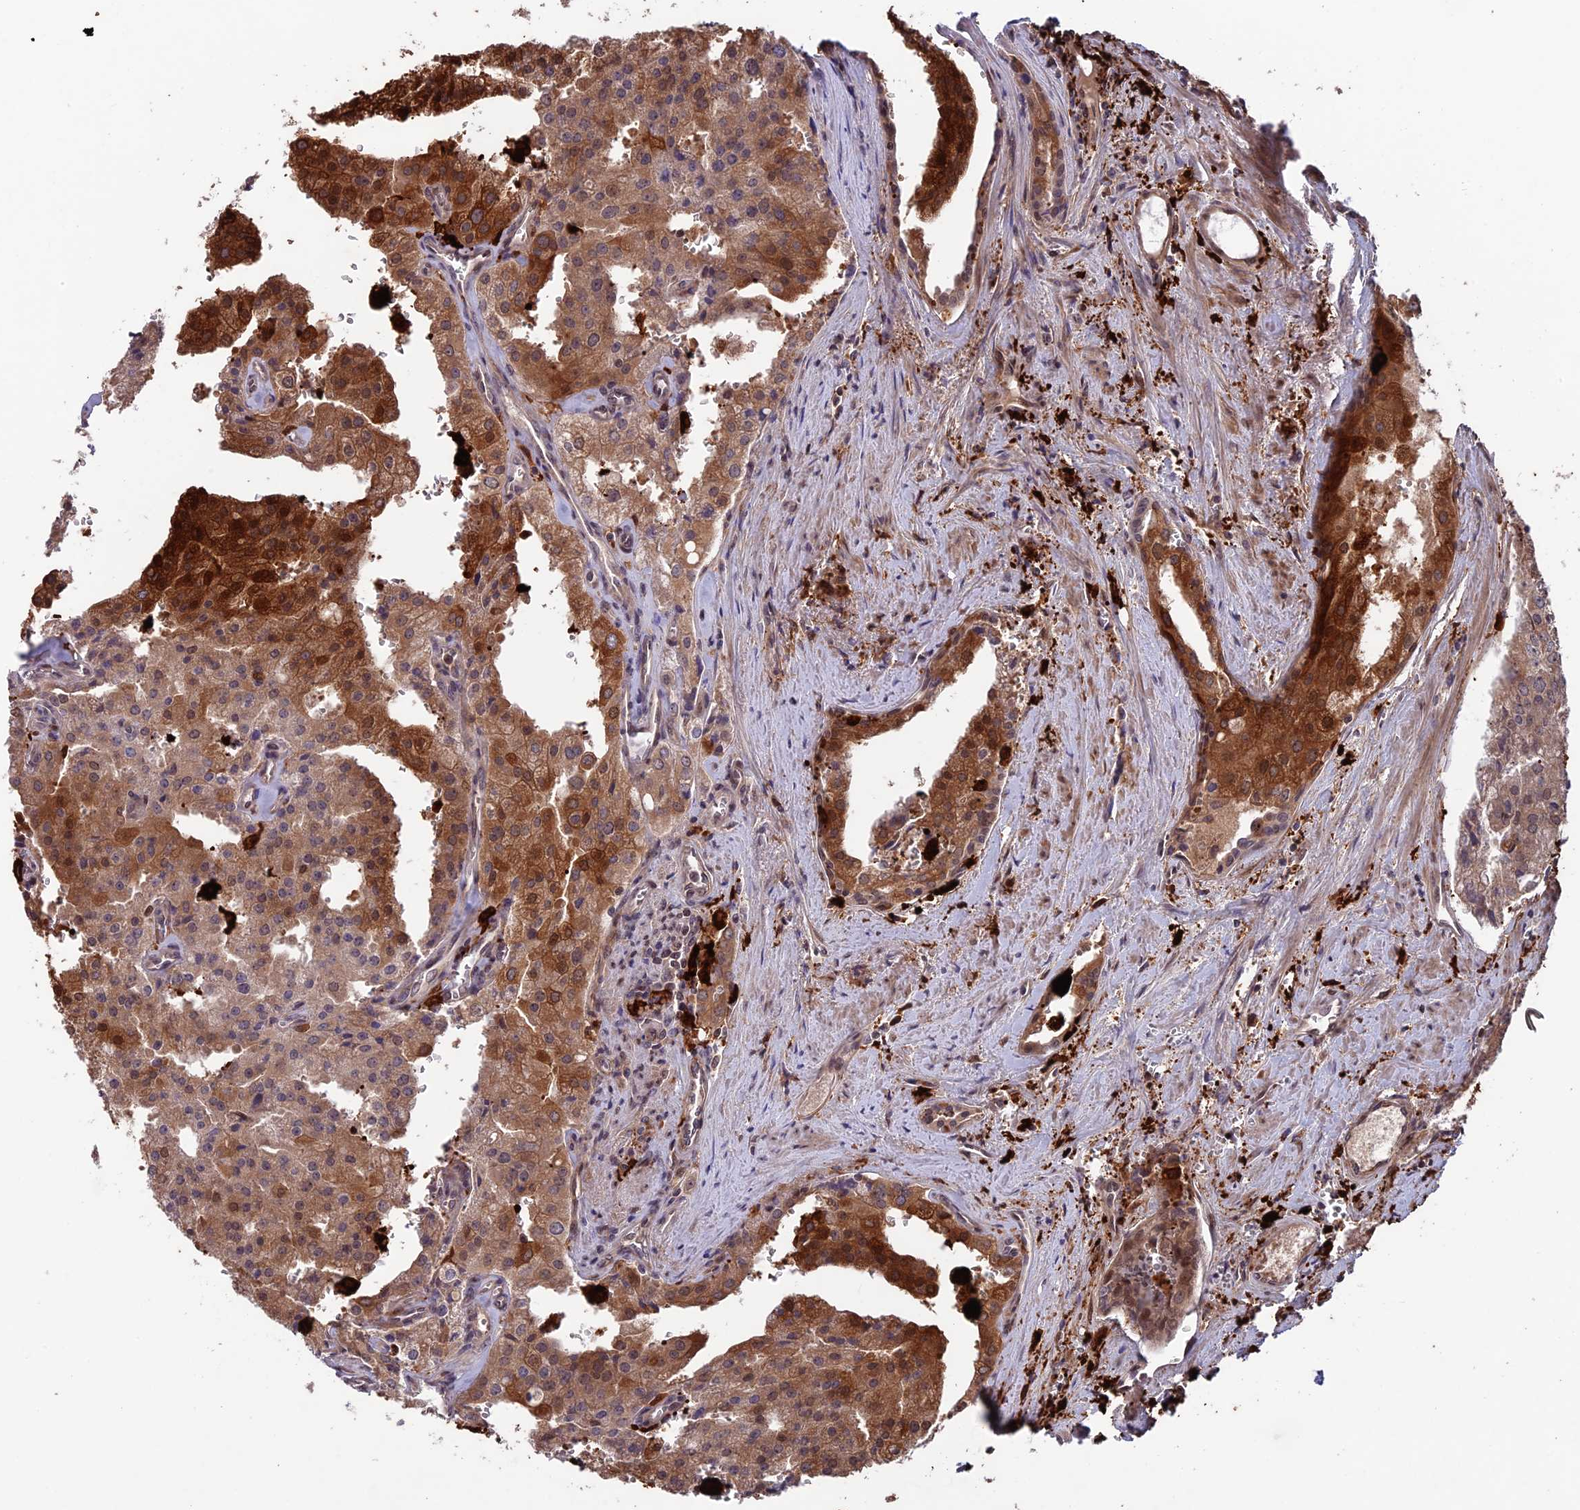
{"staining": {"intensity": "moderate", "quantity": ">75%", "location": "cytoplasmic/membranous,nuclear"}, "tissue": "prostate cancer", "cell_type": "Tumor cells", "image_type": "cancer", "snomed": [{"axis": "morphology", "description": "Adenocarcinoma, High grade"}, {"axis": "topography", "description": "Prostate"}], "caption": "Adenocarcinoma (high-grade) (prostate) tissue reveals moderate cytoplasmic/membranous and nuclear staining in about >75% of tumor cells, visualized by immunohistochemistry.", "gene": "MAST2", "patient": {"sex": "male", "age": 68}}